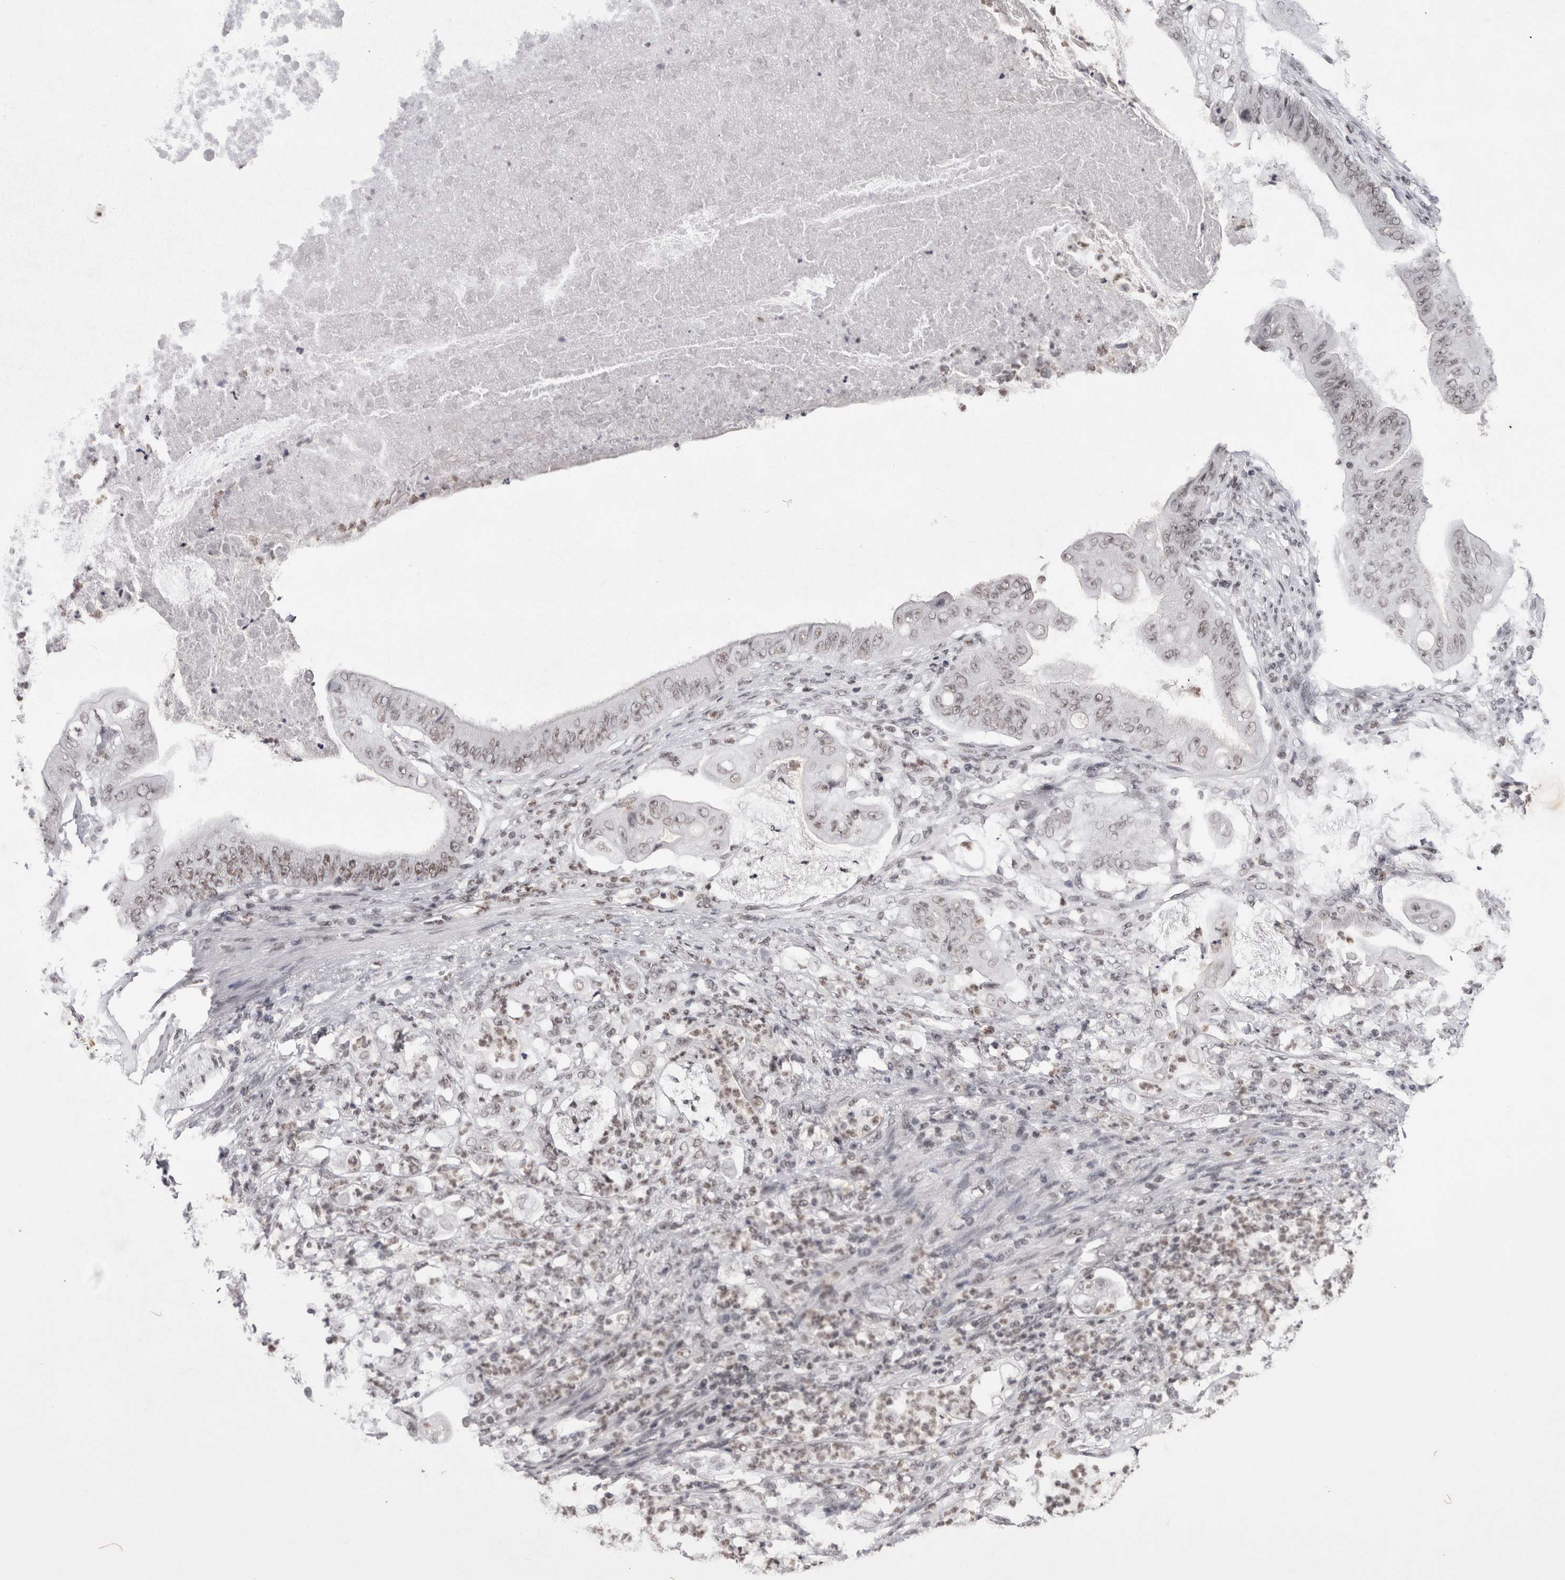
{"staining": {"intensity": "weak", "quantity": ">75%", "location": "nuclear"}, "tissue": "stomach cancer", "cell_type": "Tumor cells", "image_type": "cancer", "snomed": [{"axis": "morphology", "description": "Adenocarcinoma, NOS"}, {"axis": "topography", "description": "Stomach"}], "caption": "The image demonstrates a brown stain indicating the presence of a protein in the nuclear of tumor cells in stomach cancer. (DAB (3,3'-diaminobenzidine) IHC, brown staining for protein, blue staining for nuclei).", "gene": "SMC1A", "patient": {"sex": "female", "age": 73}}